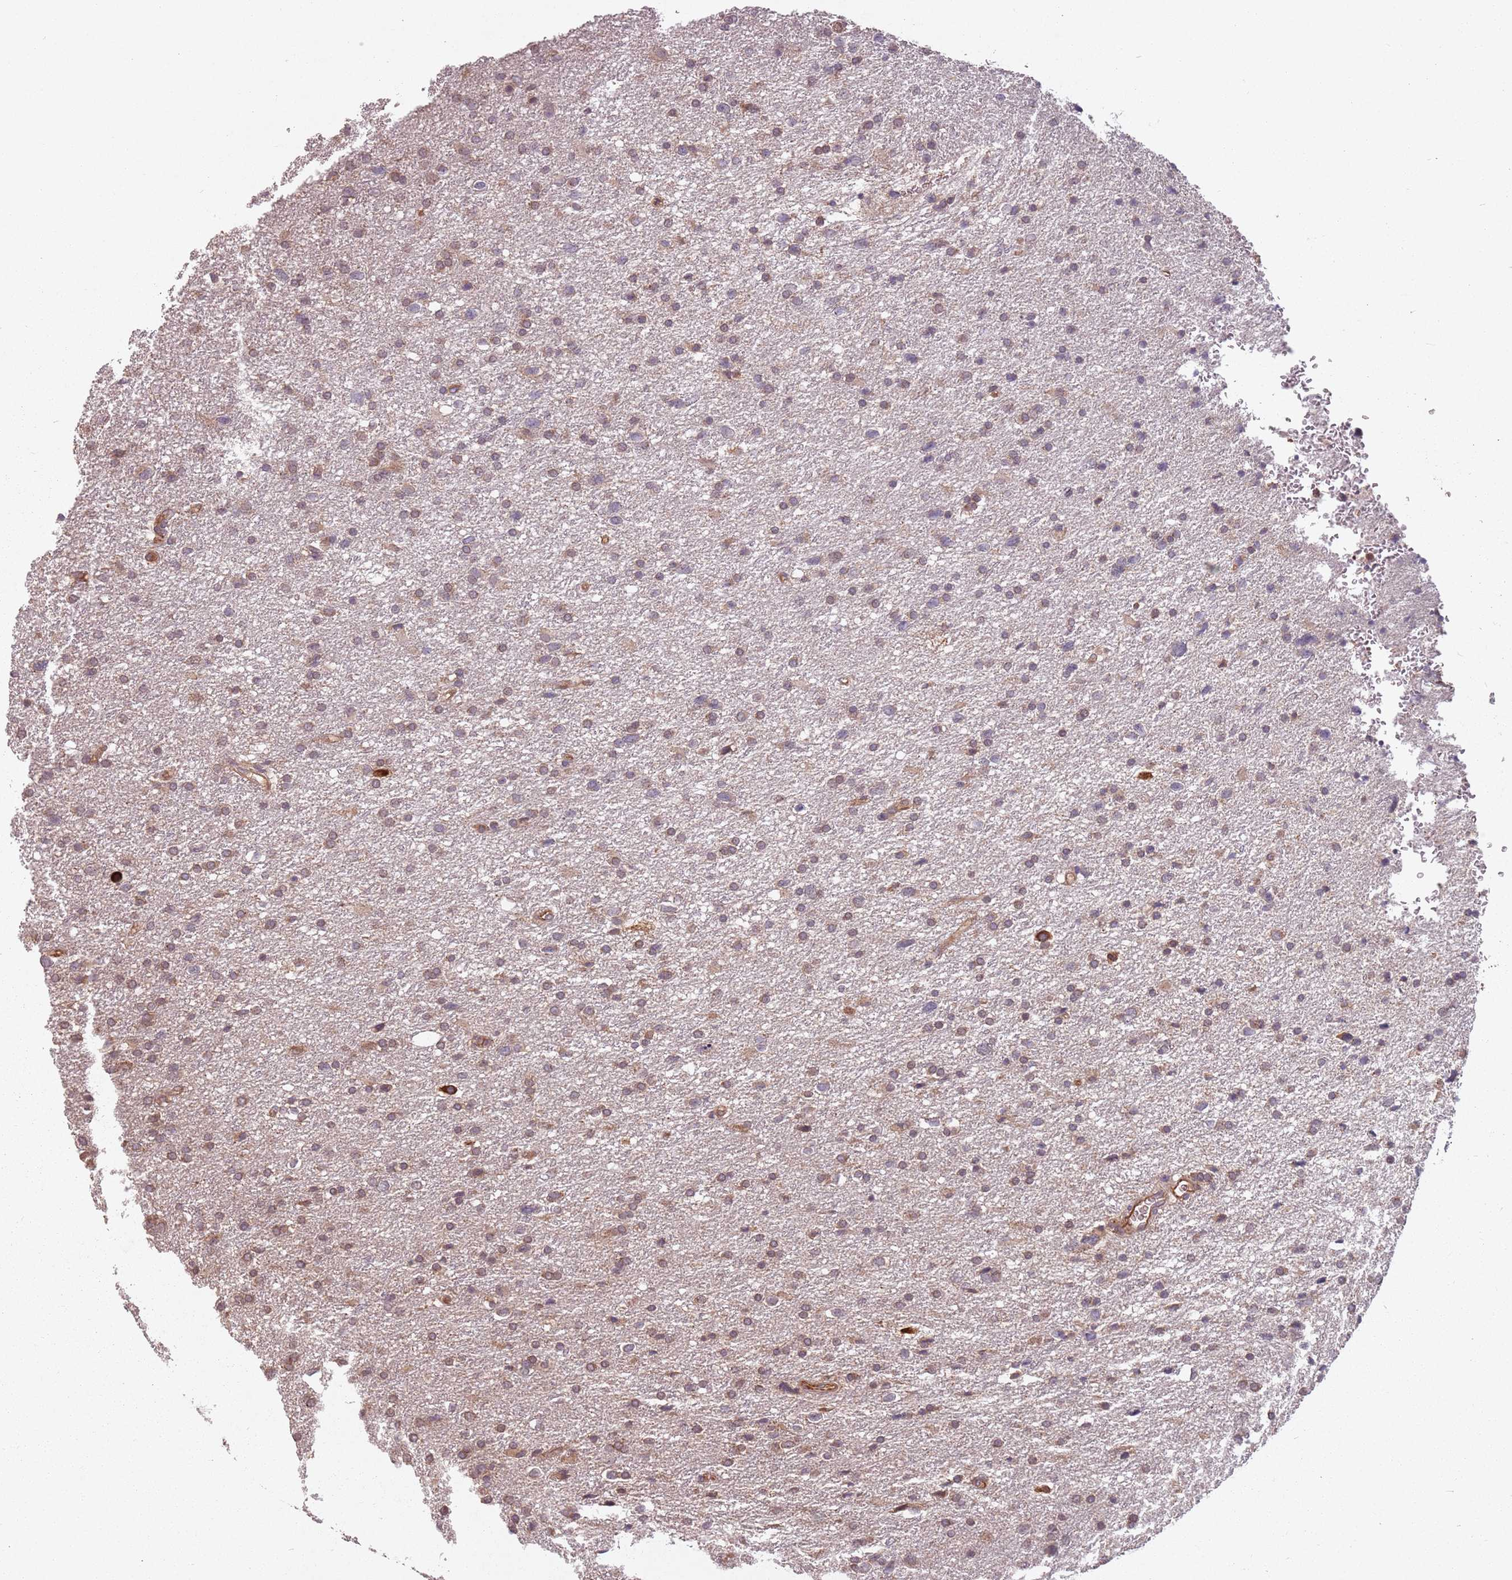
{"staining": {"intensity": "moderate", "quantity": "<25%", "location": "cytoplasmic/membranous"}, "tissue": "glioma", "cell_type": "Tumor cells", "image_type": "cancer", "snomed": [{"axis": "morphology", "description": "Glioma, malignant, Low grade"}, {"axis": "topography", "description": "Brain"}], "caption": "Human glioma stained for a protein (brown) displays moderate cytoplasmic/membranous positive staining in about <25% of tumor cells.", "gene": "GPR180", "patient": {"sex": "female", "age": 32}}